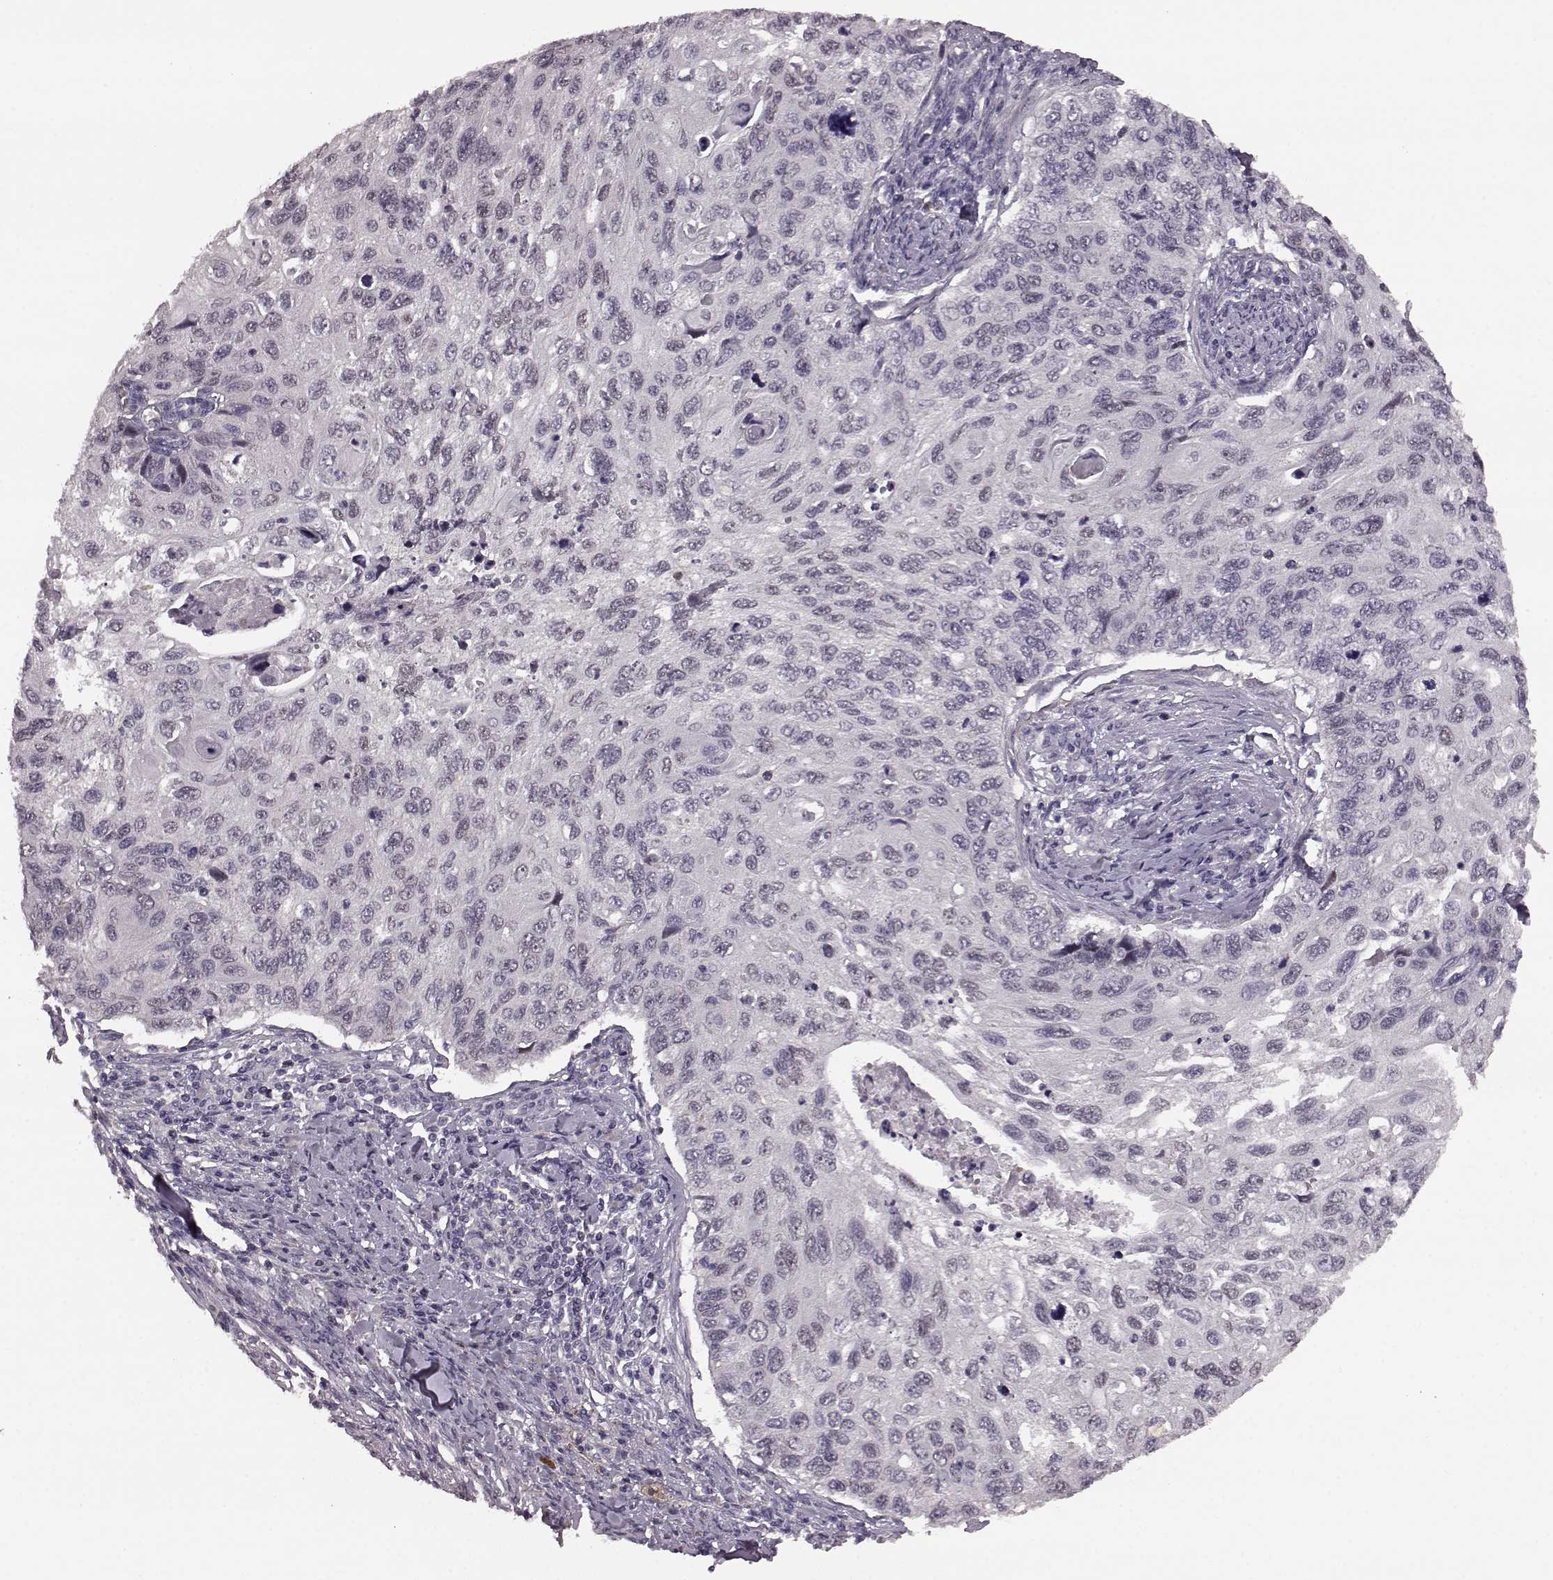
{"staining": {"intensity": "negative", "quantity": "none", "location": "none"}, "tissue": "cervical cancer", "cell_type": "Tumor cells", "image_type": "cancer", "snomed": [{"axis": "morphology", "description": "Squamous cell carcinoma, NOS"}, {"axis": "topography", "description": "Cervix"}], "caption": "Immunohistochemistry micrograph of squamous cell carcinoma (cervical) stained for a protein (brown), which exhibits no expression in tumor cells.", "gene": "SLC52A3", "patient": {"sex": "female", "age": 70}}